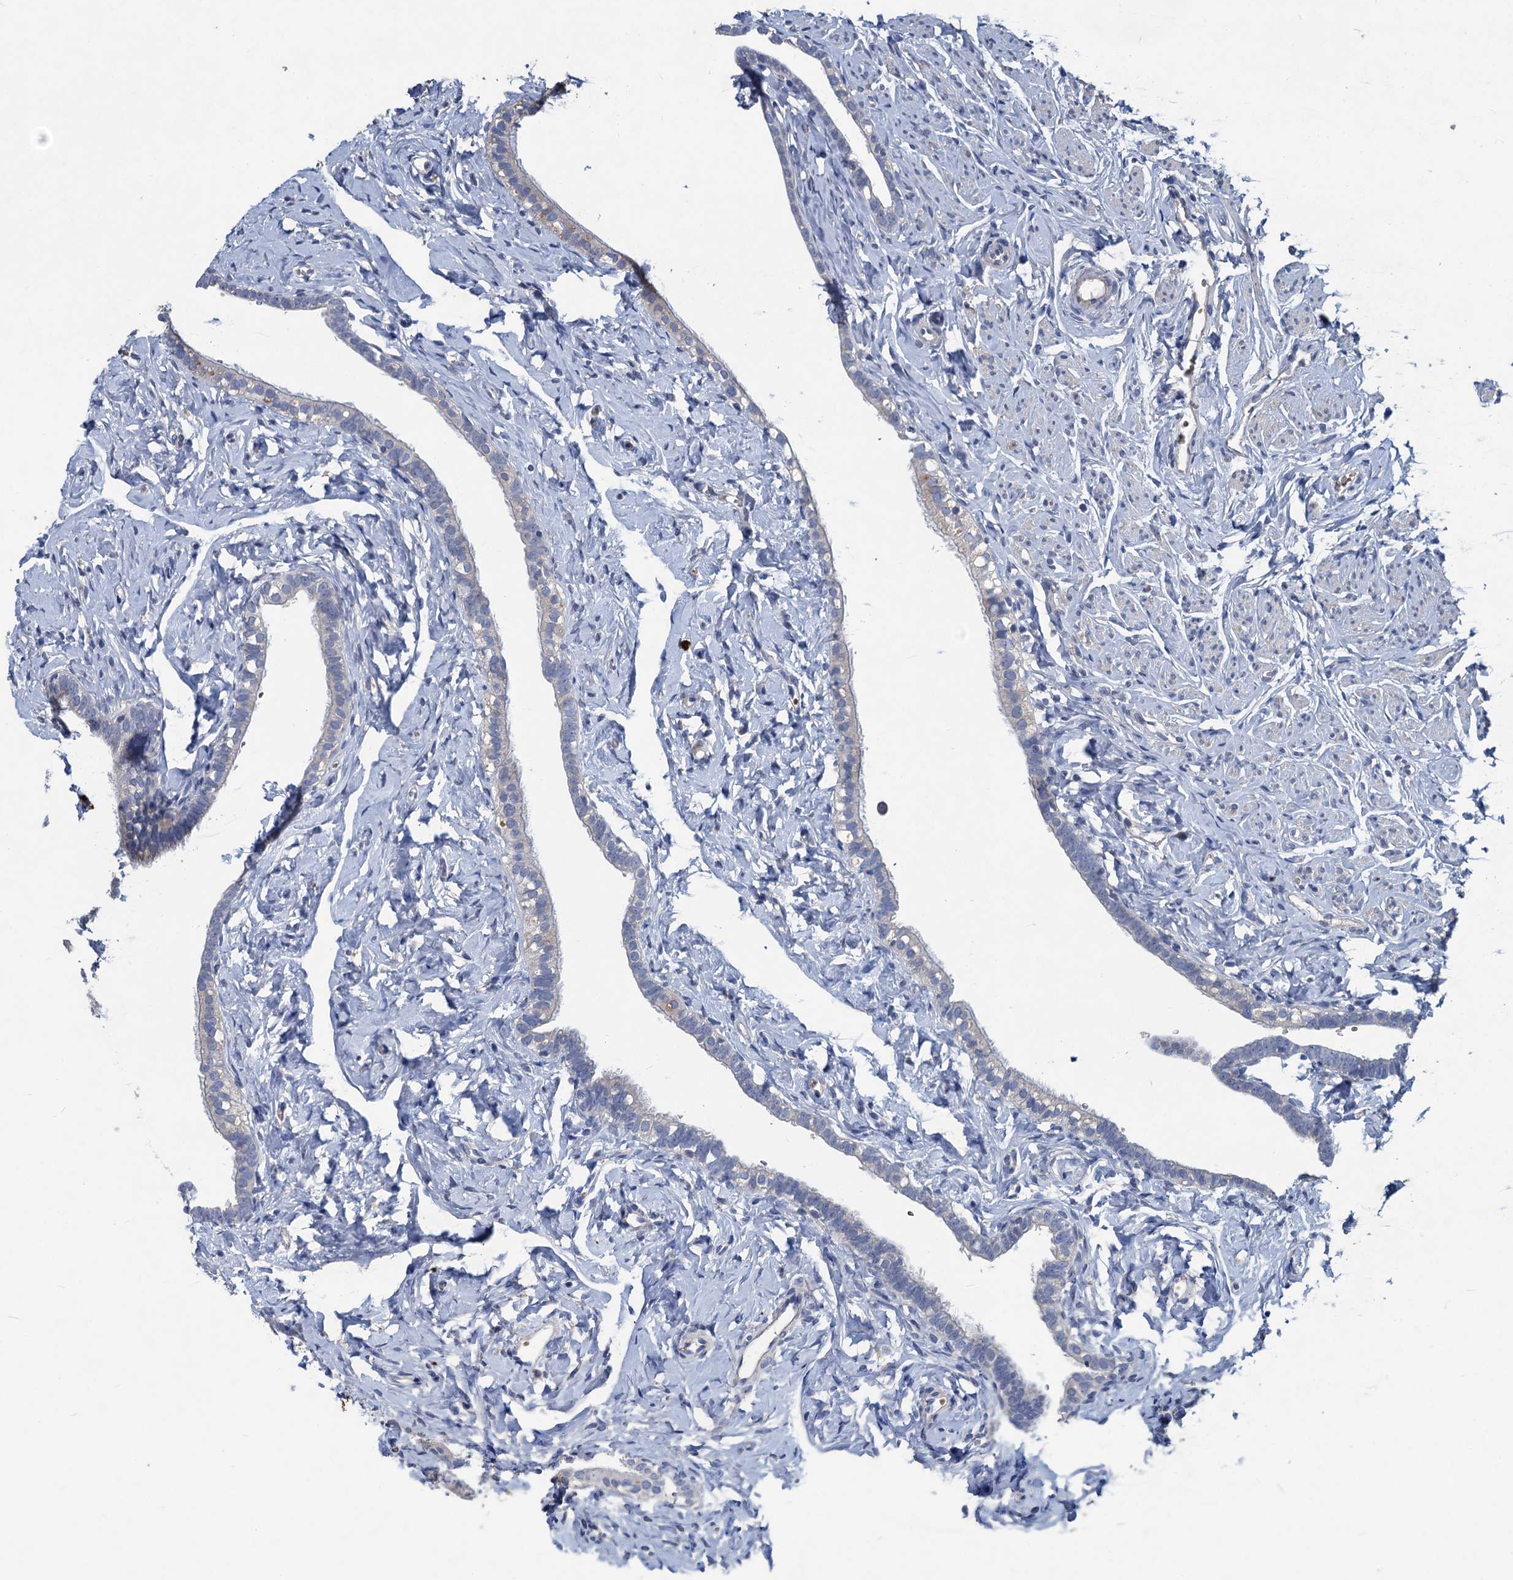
{"staining": {"intensity": "weak", "quantity": "<25%", "location": "cytoplasmic/membranous"}, "tissue": "fallopian tube", "cell_type": "Glandular cells", "image_type": "normal", "snomed": [{"axis": "morphology", "description": "Normal tissue, NOS"}, {"axis": "topography", "description": "Fallopian tube"}], "caption": "The photomicrograph reveals no staining of glandular cells in benign fallopian tube.", "gene": "RTKN2", "patient": {"sex": "female", "age": 66}}